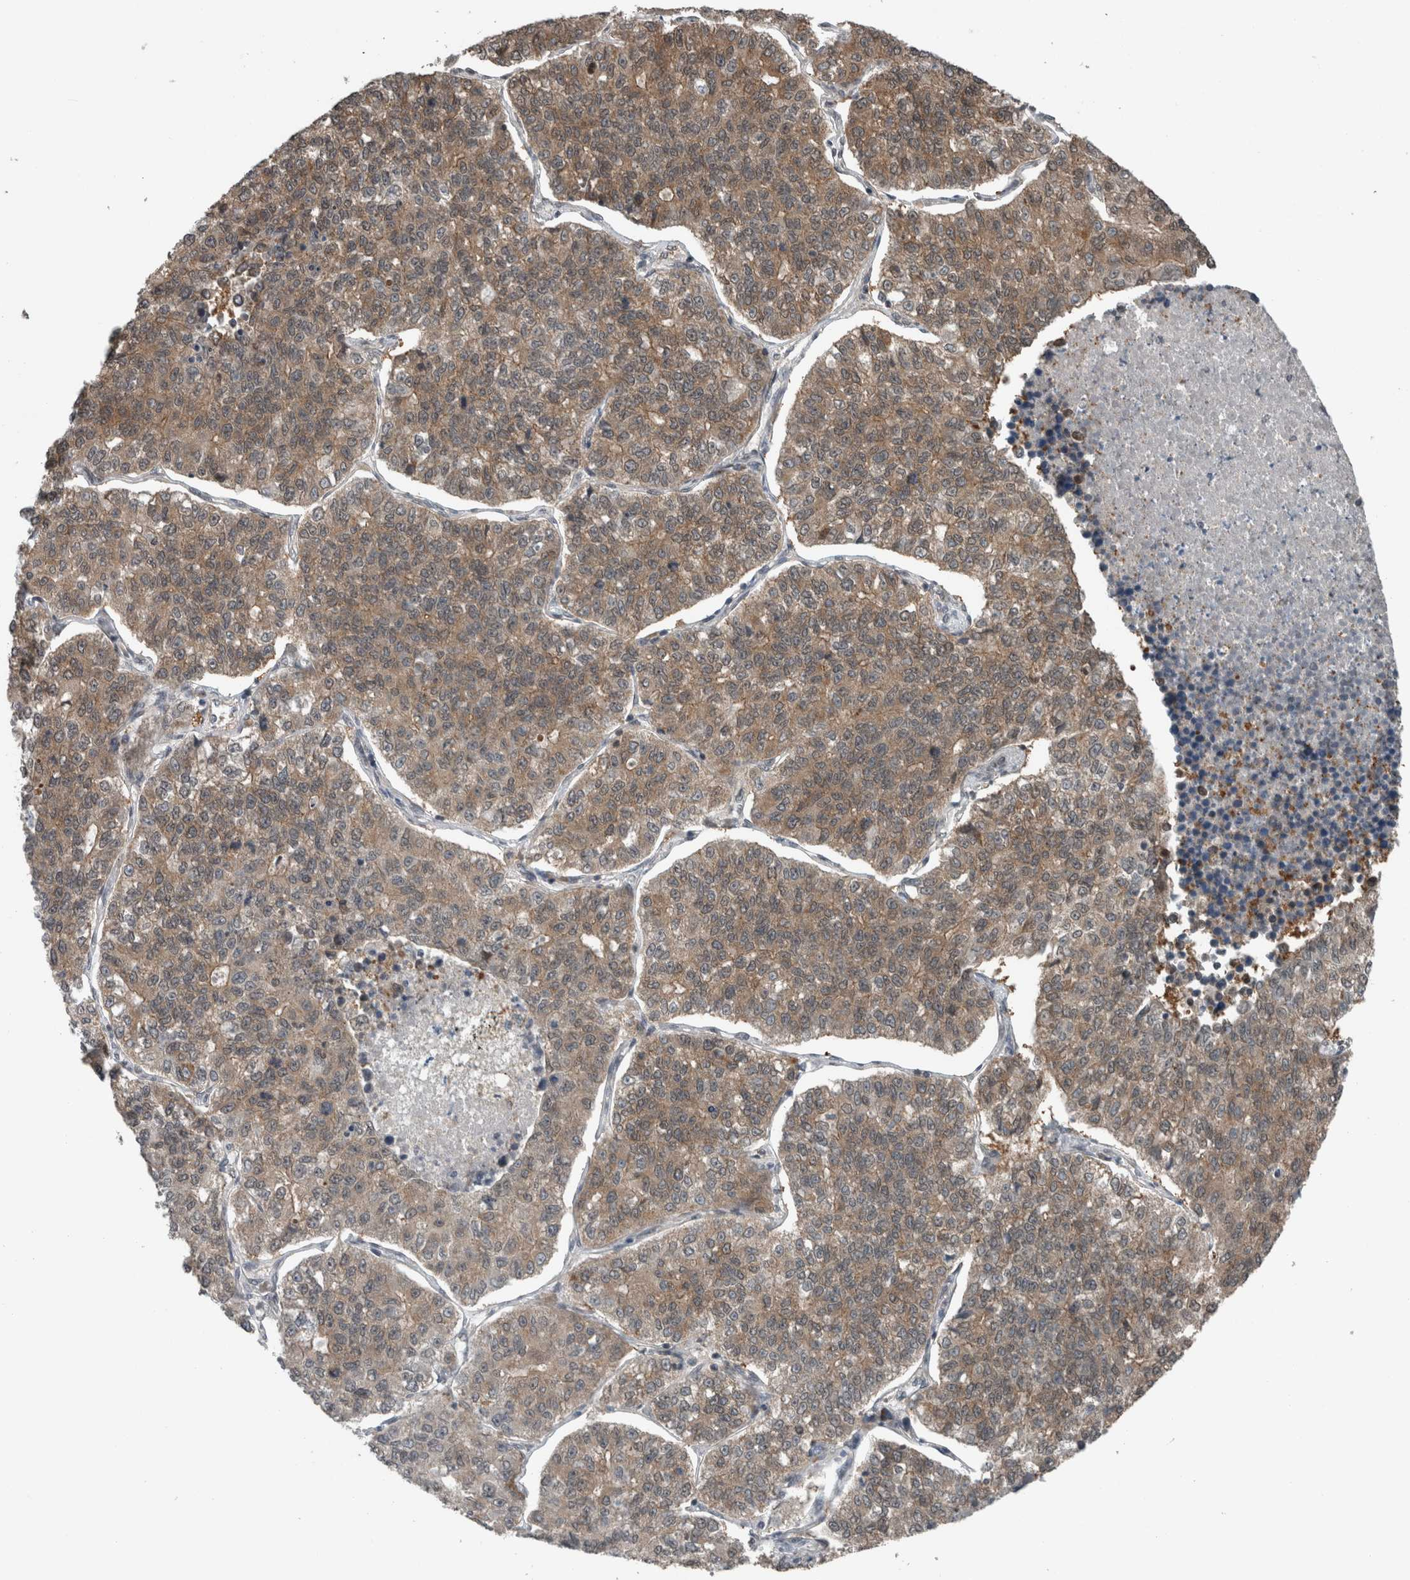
{"staining": {"intensity": "weak", "quantity": ">75%", "location": "cytoplasmic/membranous,nuclear"}, "tissue": "lung cancer", "cell_type": "Tumor cells", "image_type": "cancer", "snomed": [{"axis": "morphology", "description": "Adenocarcinoma, NOS"}, {"axis": "topography", "description": "Lung"}], "caption": "About >75% of tumor cells in lung cancer show weak cytoplasmic/membranous and nuclear protein staining as visualized by brown immunohistochemical staining.", "gene": "SPAG7", "patient": {"sex": "male", "age": 49}}